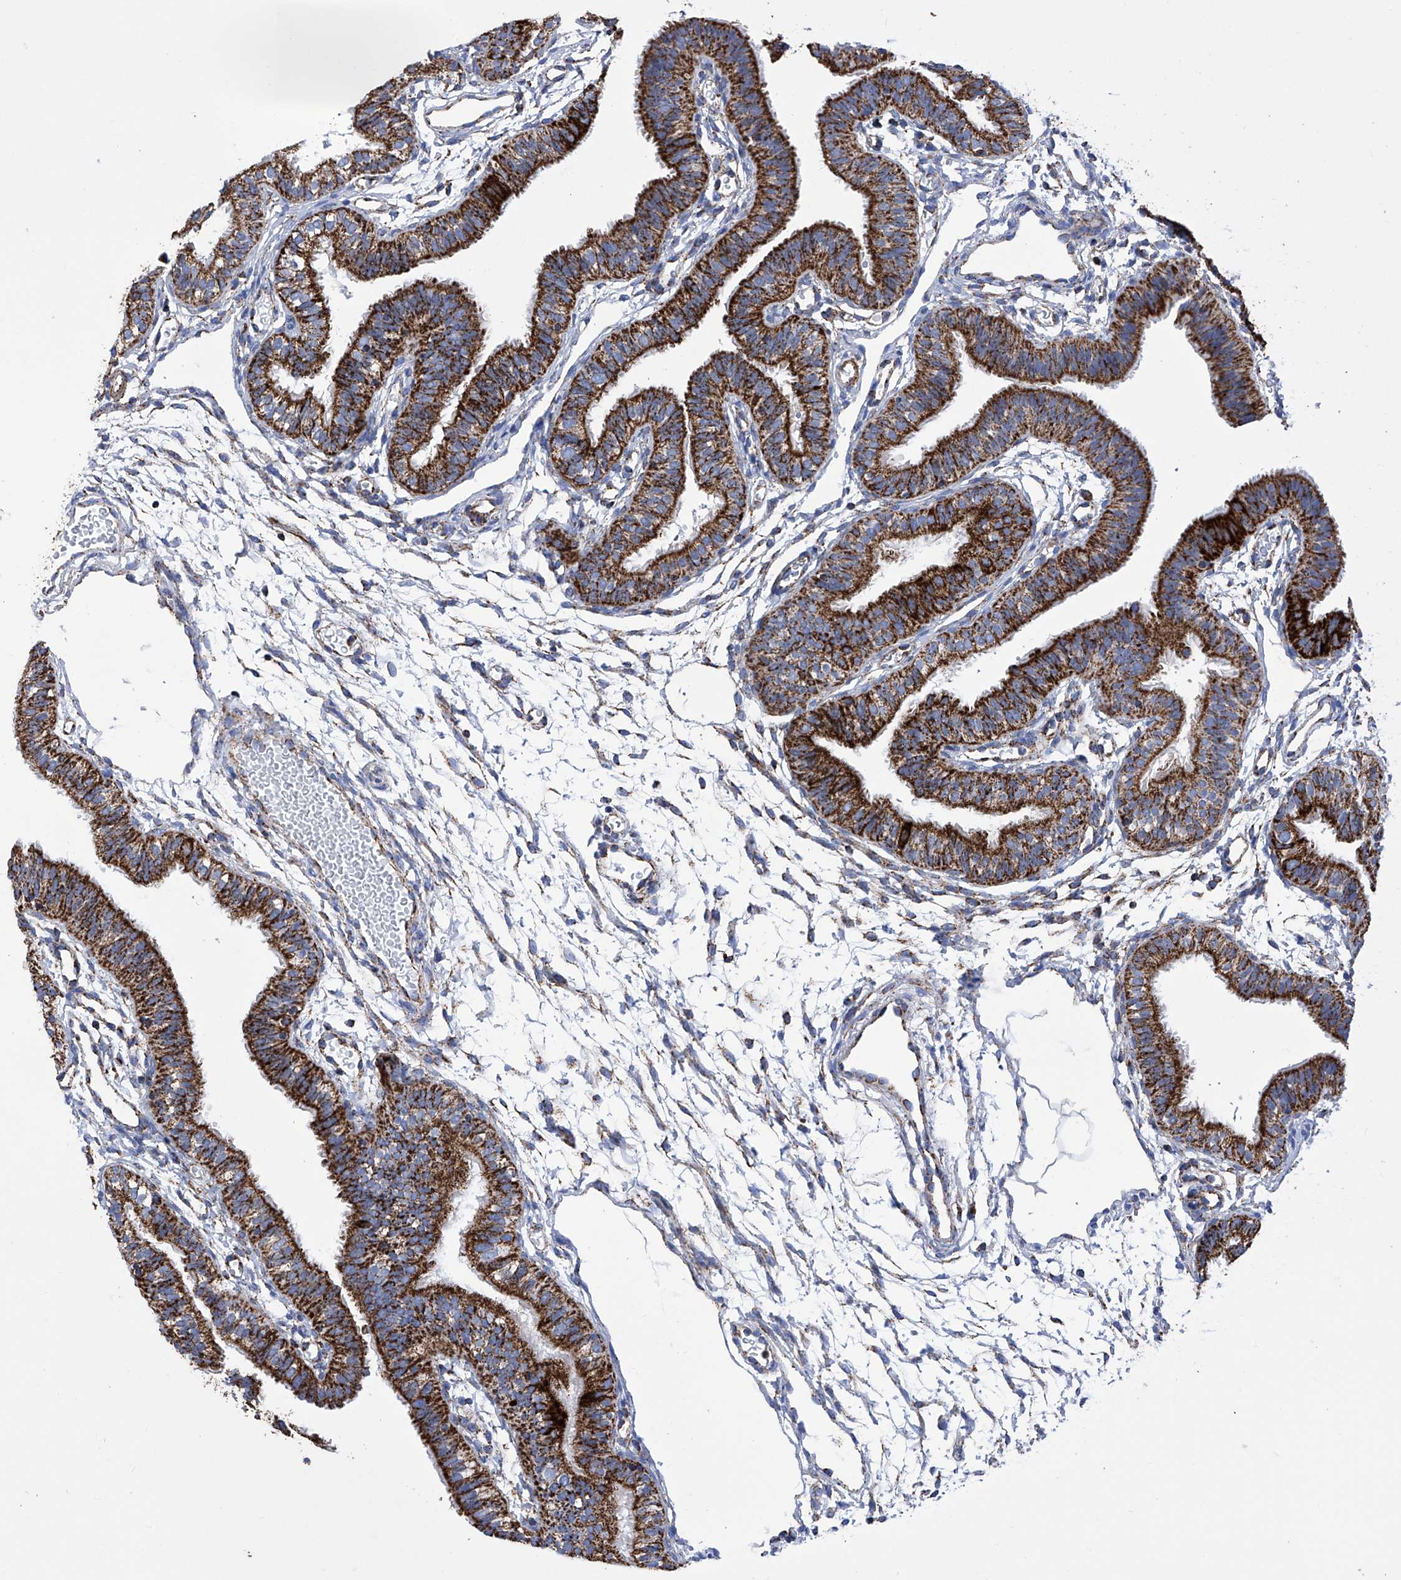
{"staining": {"intensity": "strong", "quantity": ">75%", "location": "cytoplasmic/membranous"}, "tissue": "fallopian tube", "cell_type": "Glandular cells", "image_type": "normal", "snomed": [{"axis": "morphology", "description": "Normal tissue, NOS"}, {"axis": "topography", "description": "Fallopian tube"}], "caption": "The histopathology image displays immunohistochemical staining of normal fallopian tube. There is strong cytoplasmic/membranous expression is seen in approximately >75% of glandular cells.", "gene": "ATP5PF", "patient": {"sex": "female", "age": 35}}